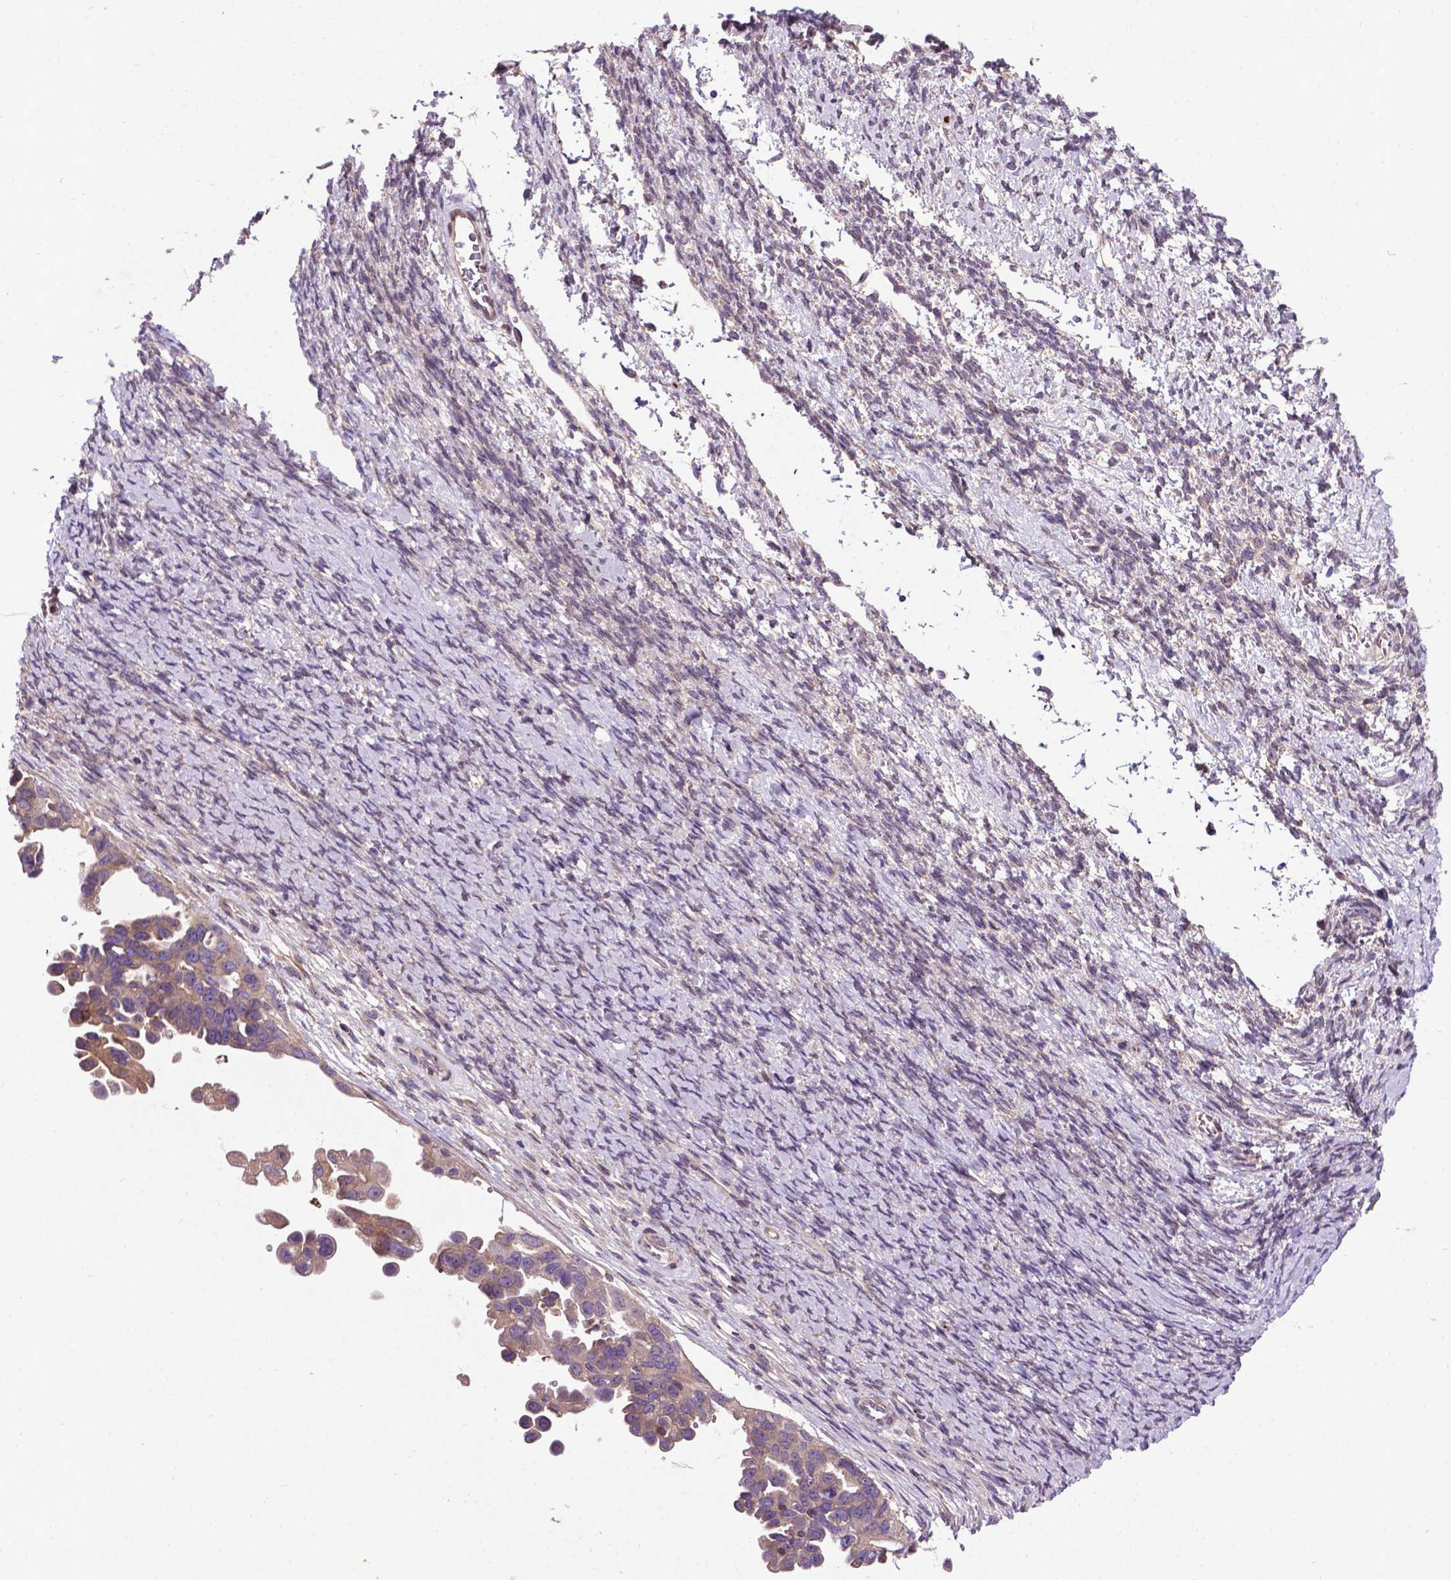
{"staining": {"intensity": "weak", "quantity": ">75%", "location": "cytoplasmic/membranous"}, "tissue": "ovarian cancer", "cell_type": "Tumor cells", "image_type": "cancer", "snomed": [{"axis": "morphology", "description": "Cystadenocarcinoma, serous, NOS"}, {"axis": "topography", "description": "Ovary"}], "caption": "Protein staining of ovarian serous cystadenocarcinoma tissue shows weak cytoplasmic/membranous expression in about >75% of tumor cells.", "gene": "SPNS2", "patient": {"sex": "female", "age": 53}}